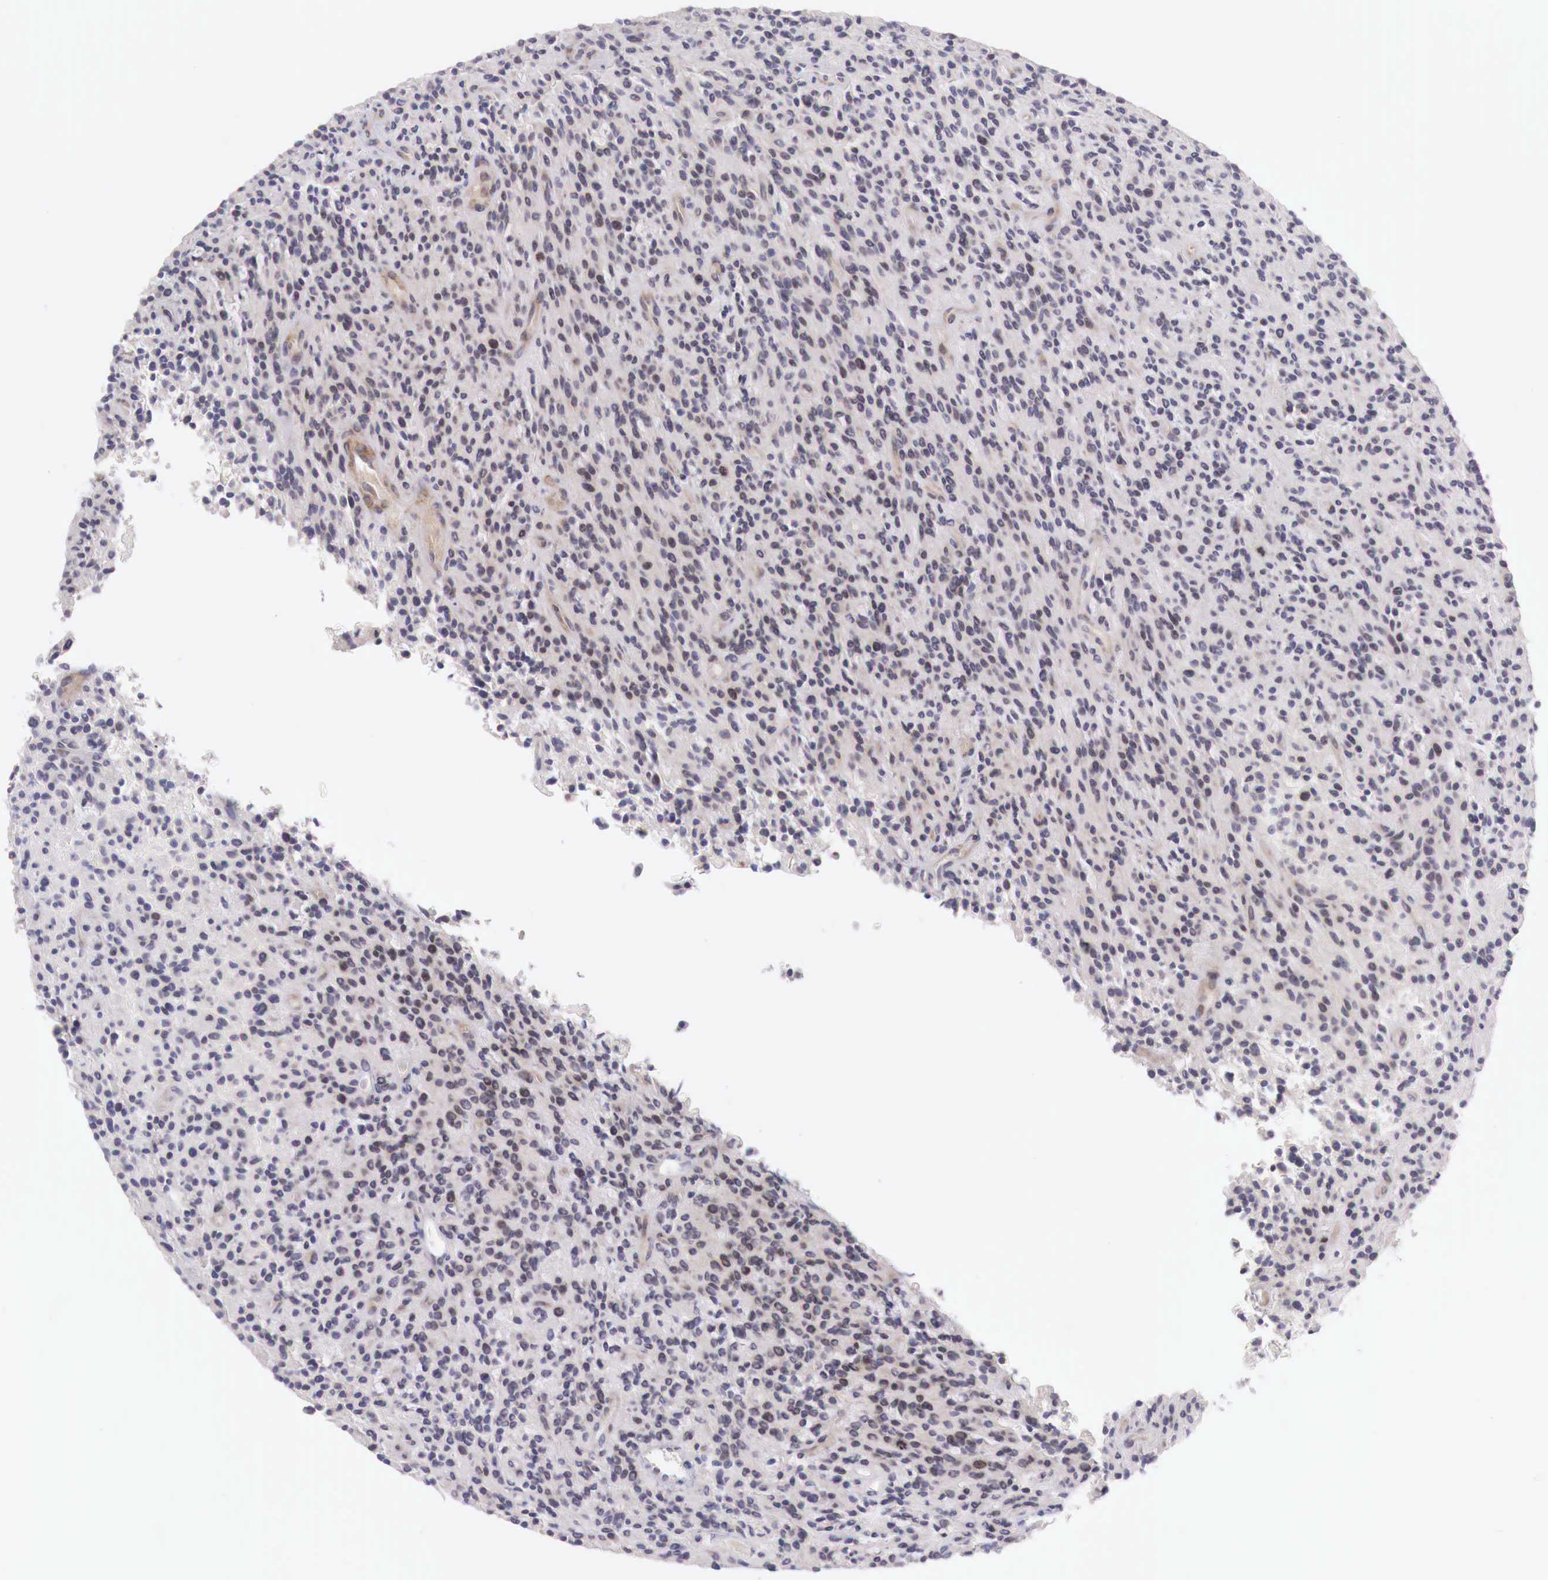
{"staining": {"intensity": "weak", "quantity": "<25%", "location": "nuclear"}, "tissue": "glioma", "cell_type": "Tumor cells", "image_type": "cancer", "snomed": [{"axis": "morphology", "description": "Glioma, malignant, High grade"}, {"axis": "topography", "description": "Brain"}], "caption": "High-grade glioma (malignant) was stained to show a protein in brown. There is no significant positivity in tumor cells.", "gene": "CLCN5", "patient": {"sex": "female", "age": 13}}